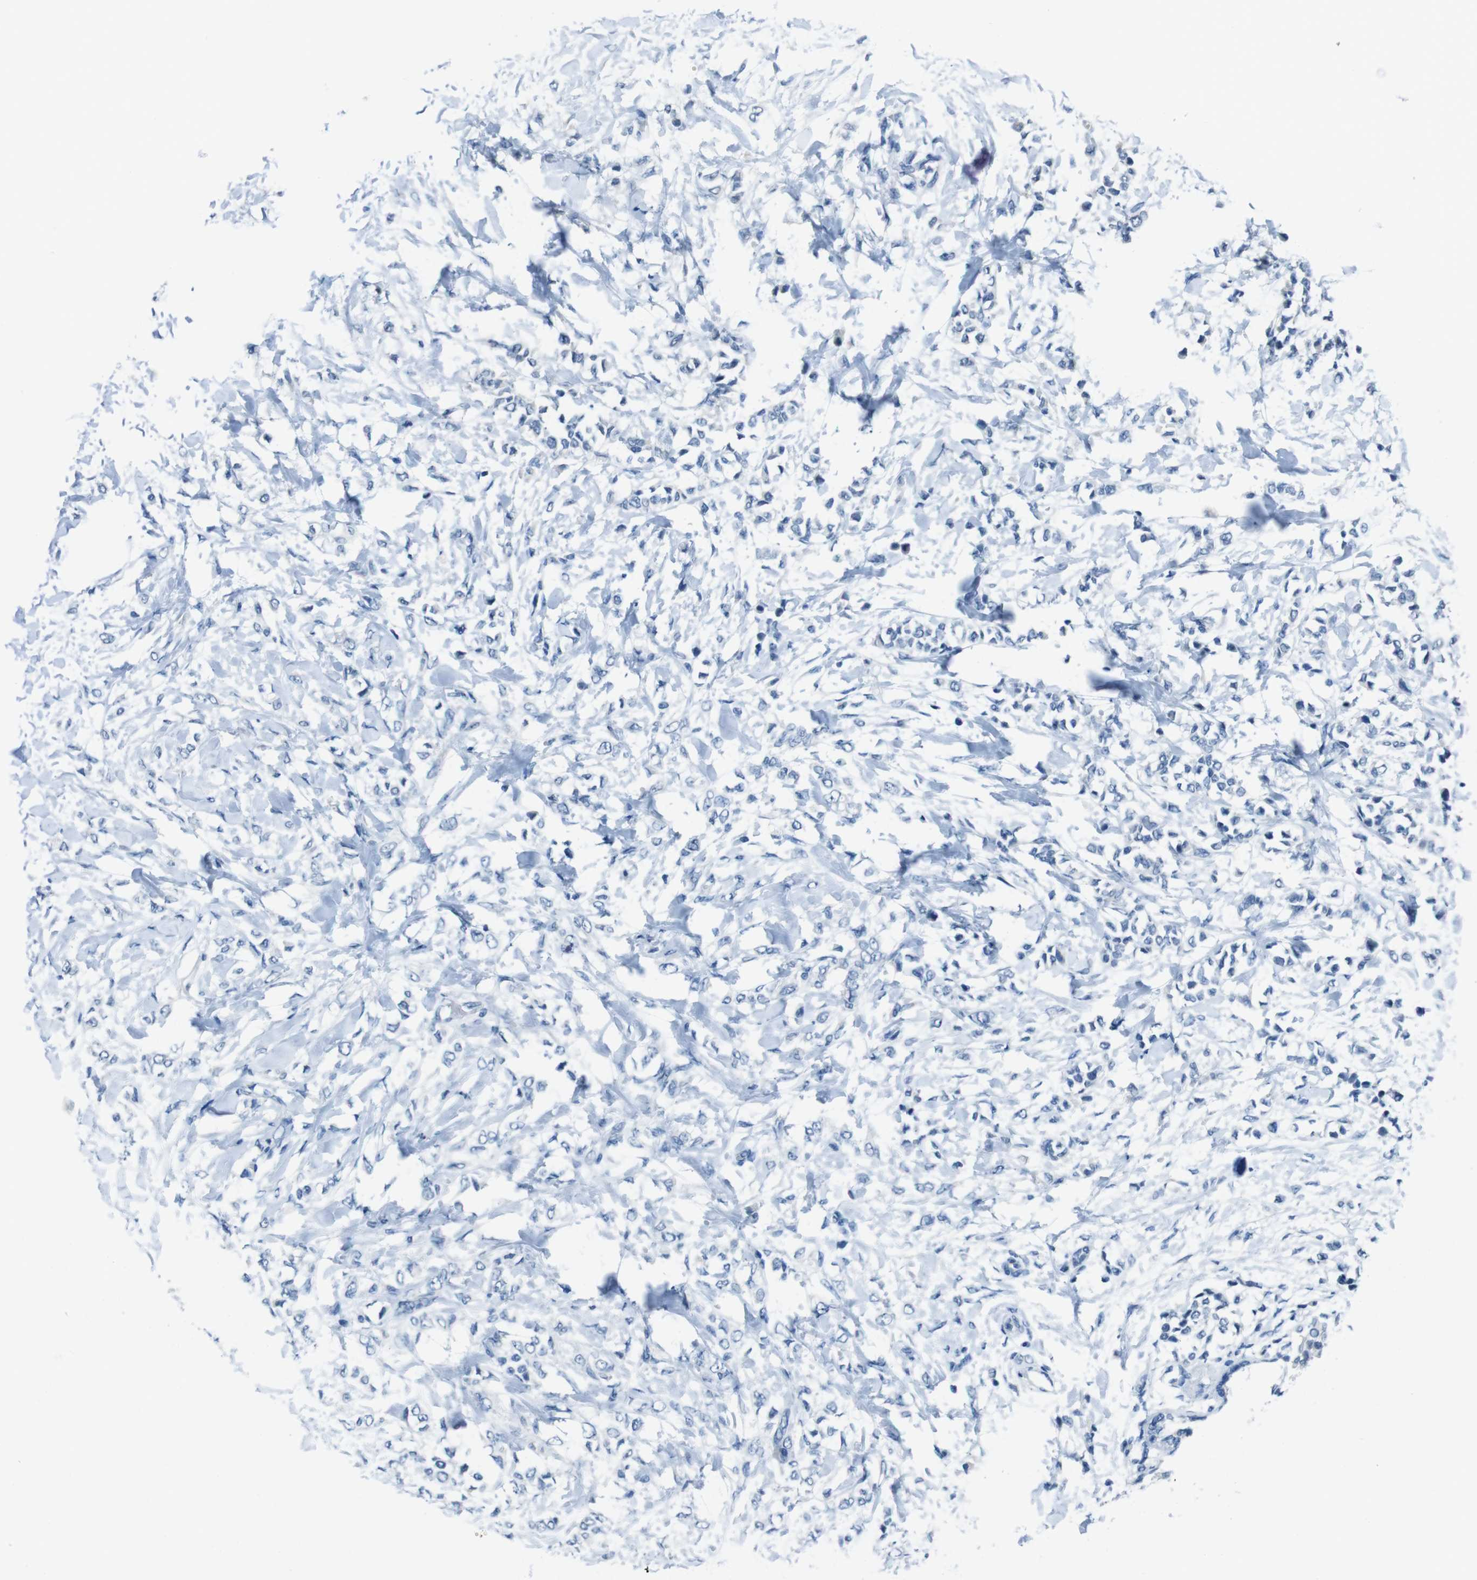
{"staining": {"intensity": "negative", "quantity": "none", "location": "none"}, "tissue": "breast cancer", "cell_type": "Tumor cells", "image_type": "cancer", "snomed": [{"axis": "morphology", "description": "Lobular carcinoma, in situ"}, {"axis": "morphology", "description": "Lobular carcinoma"}, {"axis": "topography", "description": "Breast"}], "caption": "Tumor cells are negative for protein expression in human lobular carcinoma in situ (breast). The staining was performed using DAB (3,3'-diaminobenzidine) to visualize the protein expression in brown, while the nuclei were stained in blue with hematoxylin (Magnification: 20x).", "gene": "CDHR2", "patient": {"sex": "female", "age": 41}}